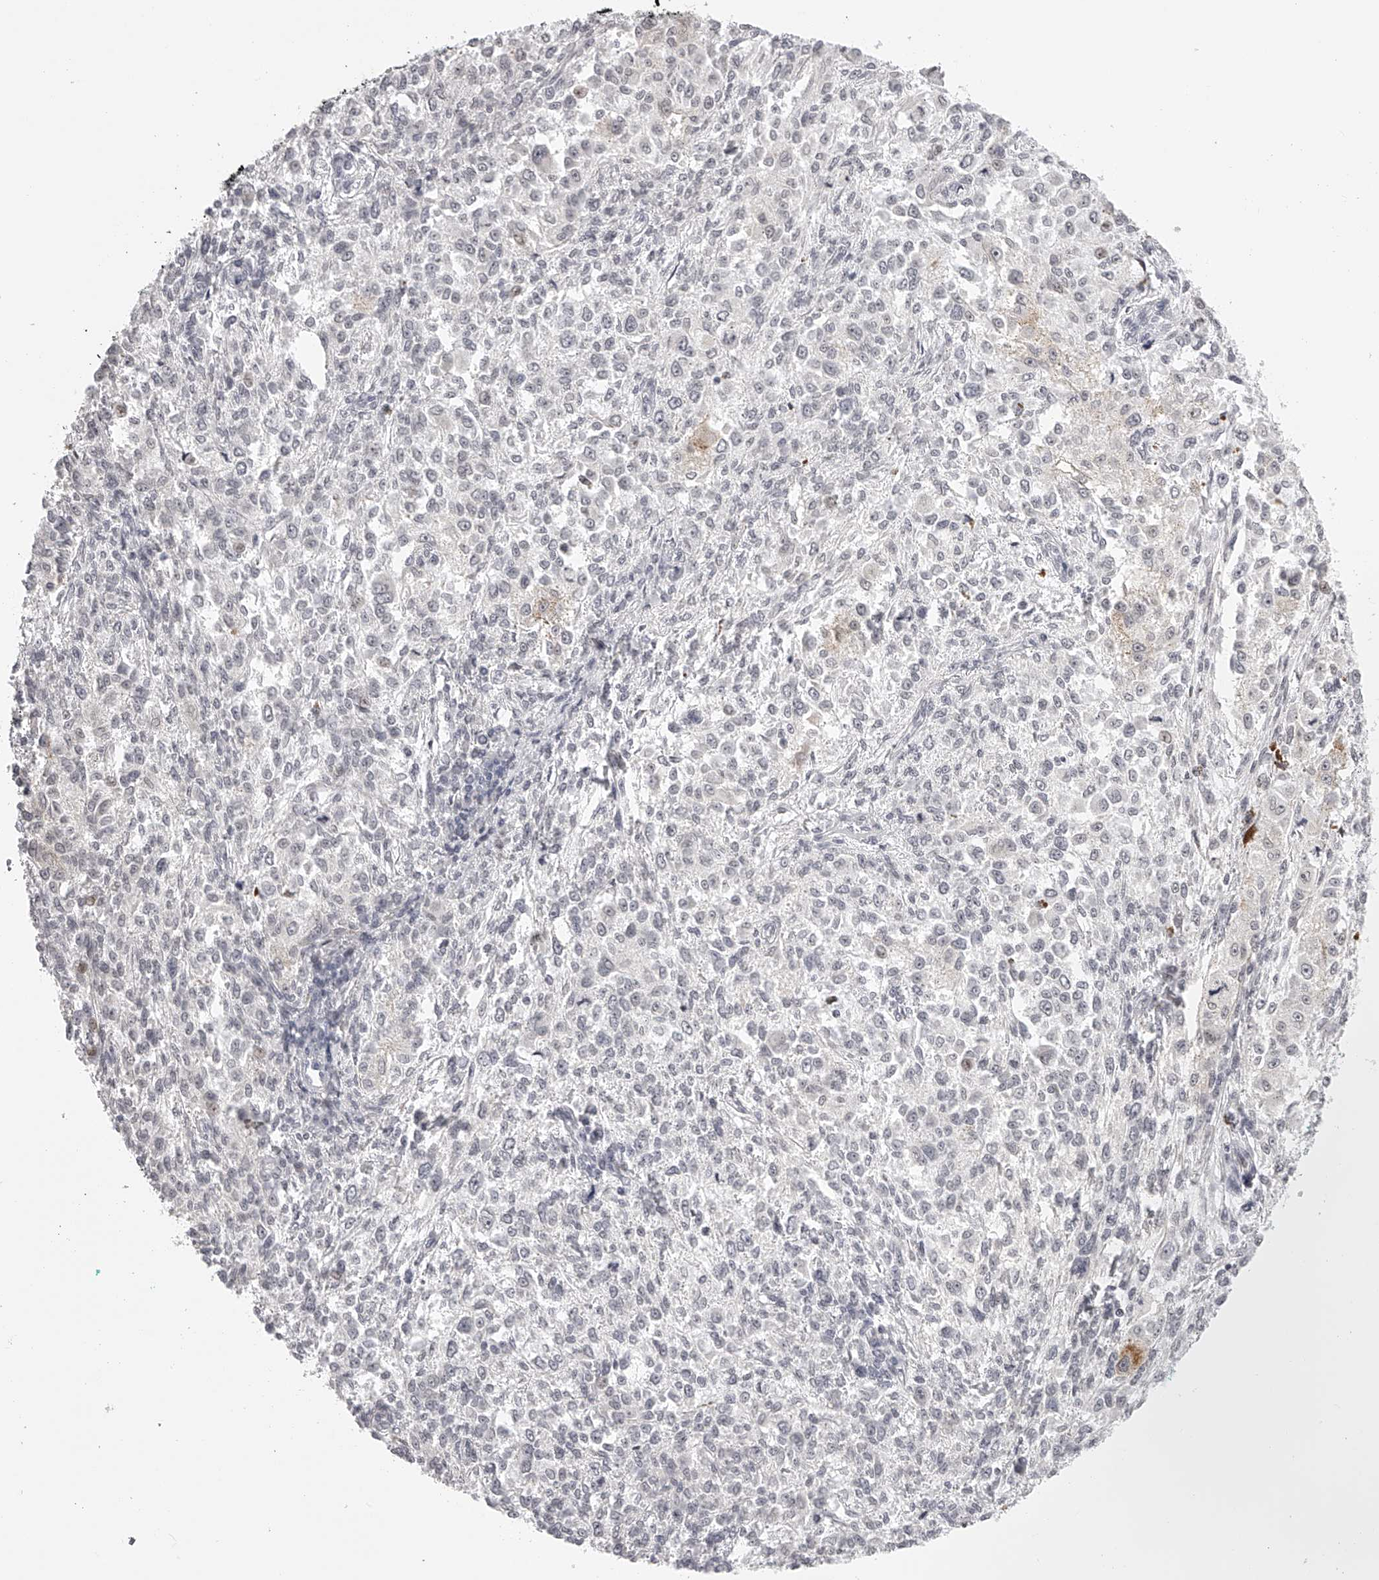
{"staining": {"intensity": "negative", "quantity": "none", "location": "none"}, "tissue": "melanoma", "cell_type": "Tumor cells", "image_type": "cancer", "snomed": [{"axis": "morphology", "description": "Necrosis, NOS"}, {"axis": "morphology", "description": "Malignant melanoma, NOS"}, {"axis": "topography", "description": "Skin"}], "caption": "Immunohistochemistry (IHC) image of neoplastic tissue: human melanoma stained with DAB (3,3'-diaminobenzidine) demonstrates no significant protein expression in tumor cells. (DAB (3,3'-diaminobenzidine) immunohistochemistry with hematoxylin counter stain).", "gene": "PLEKHG1", "patient": {"sex": "female", "age": 87}}